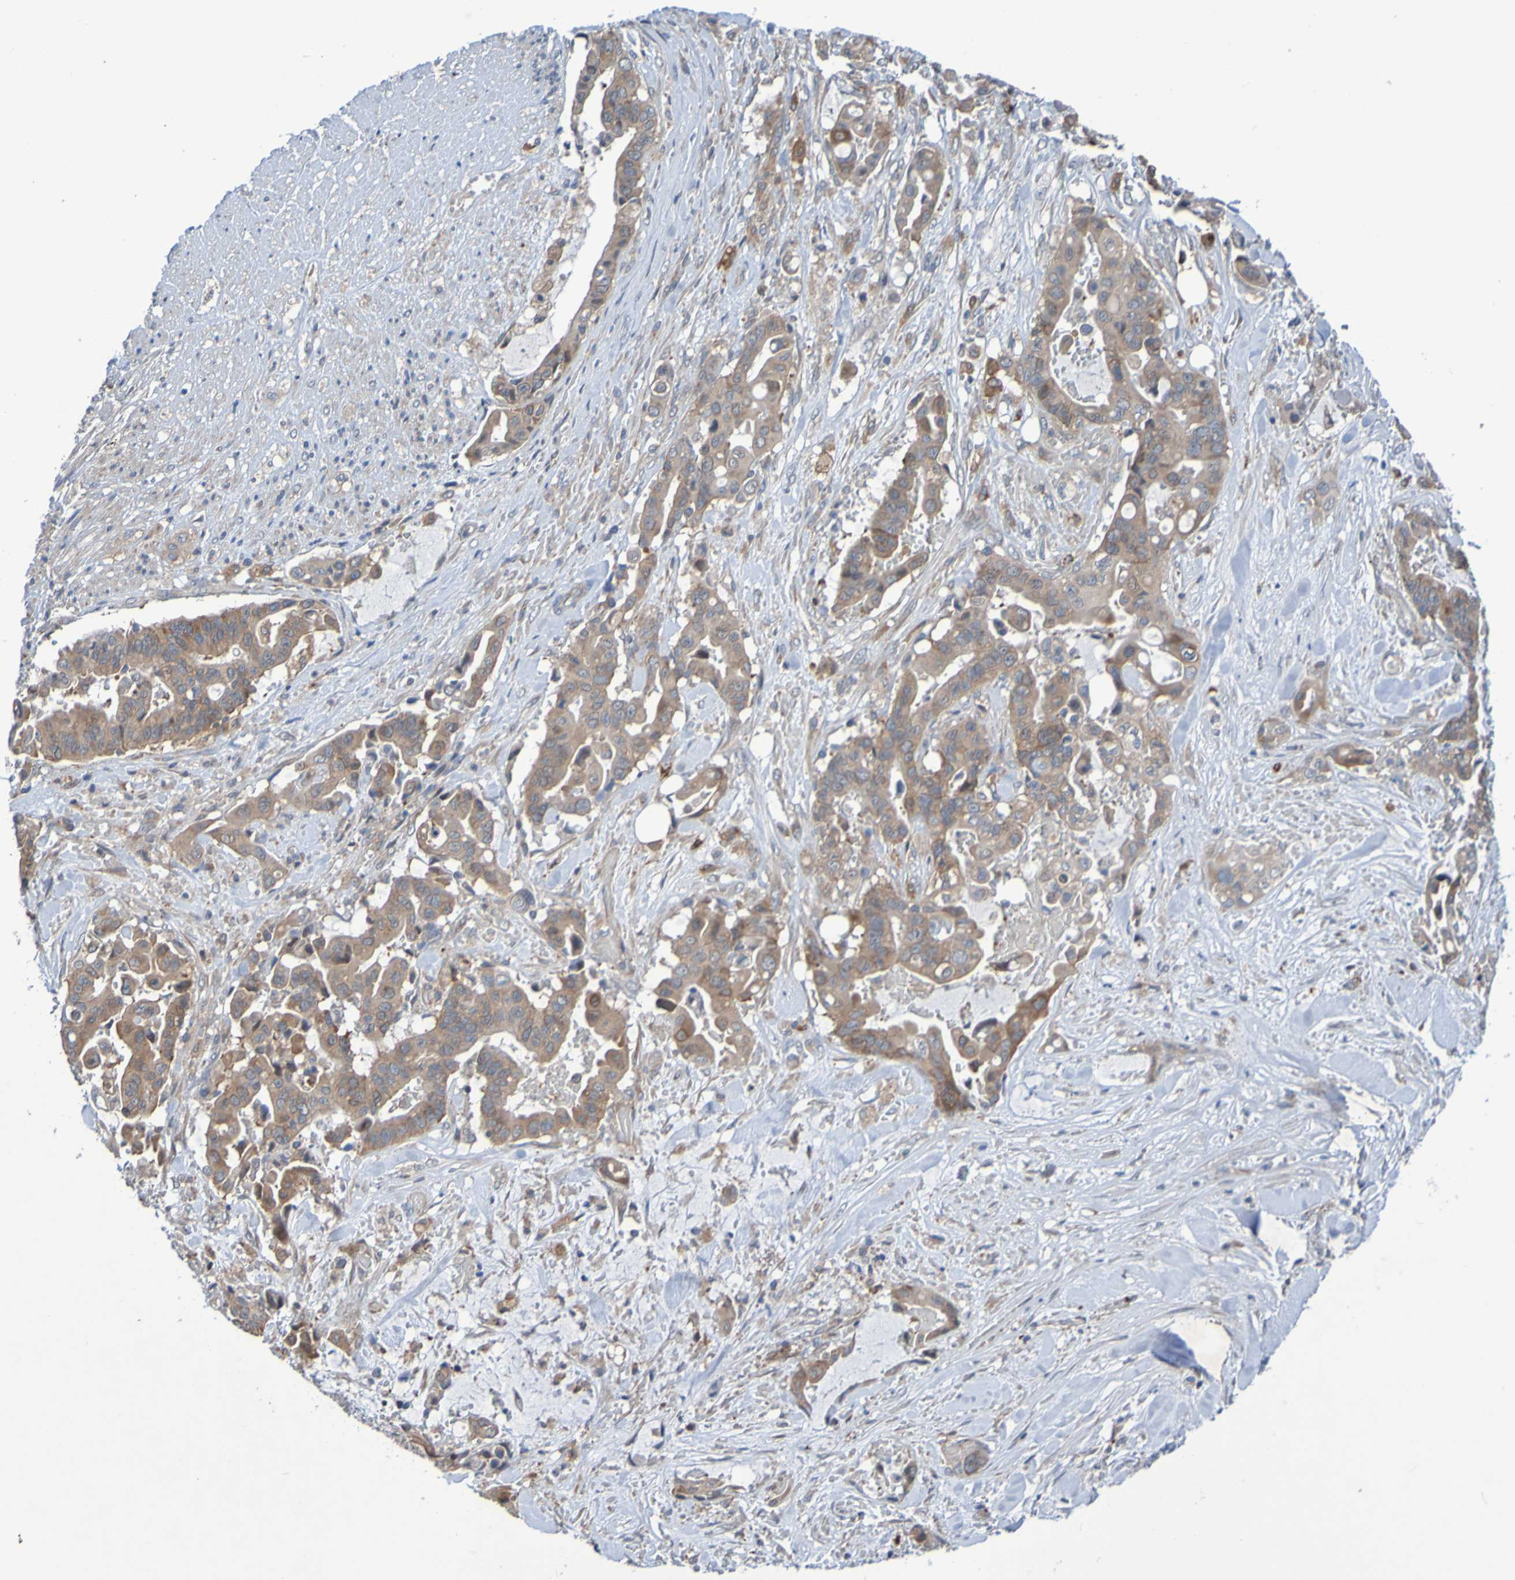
{"staining": {"intensity": "moderate", "quantity": ">75%", "location": "cytoplasmic/membranous"}, "tissue": "liver cancer", "cell_type": "Tumor cells", "image_type": "cancer", "snomed": [{"axis": "morphology", "description": "Cholangiocarcinoma"}, {"axis": "topography", "description": "Liver"}], "caption": "Moderate cytoplasmic/membranous protein positivity is identified in approximately >75% of tumor cells in liver cancer.", "gene": "SDK1", "patient": {"sex": "female", "age": 61}}